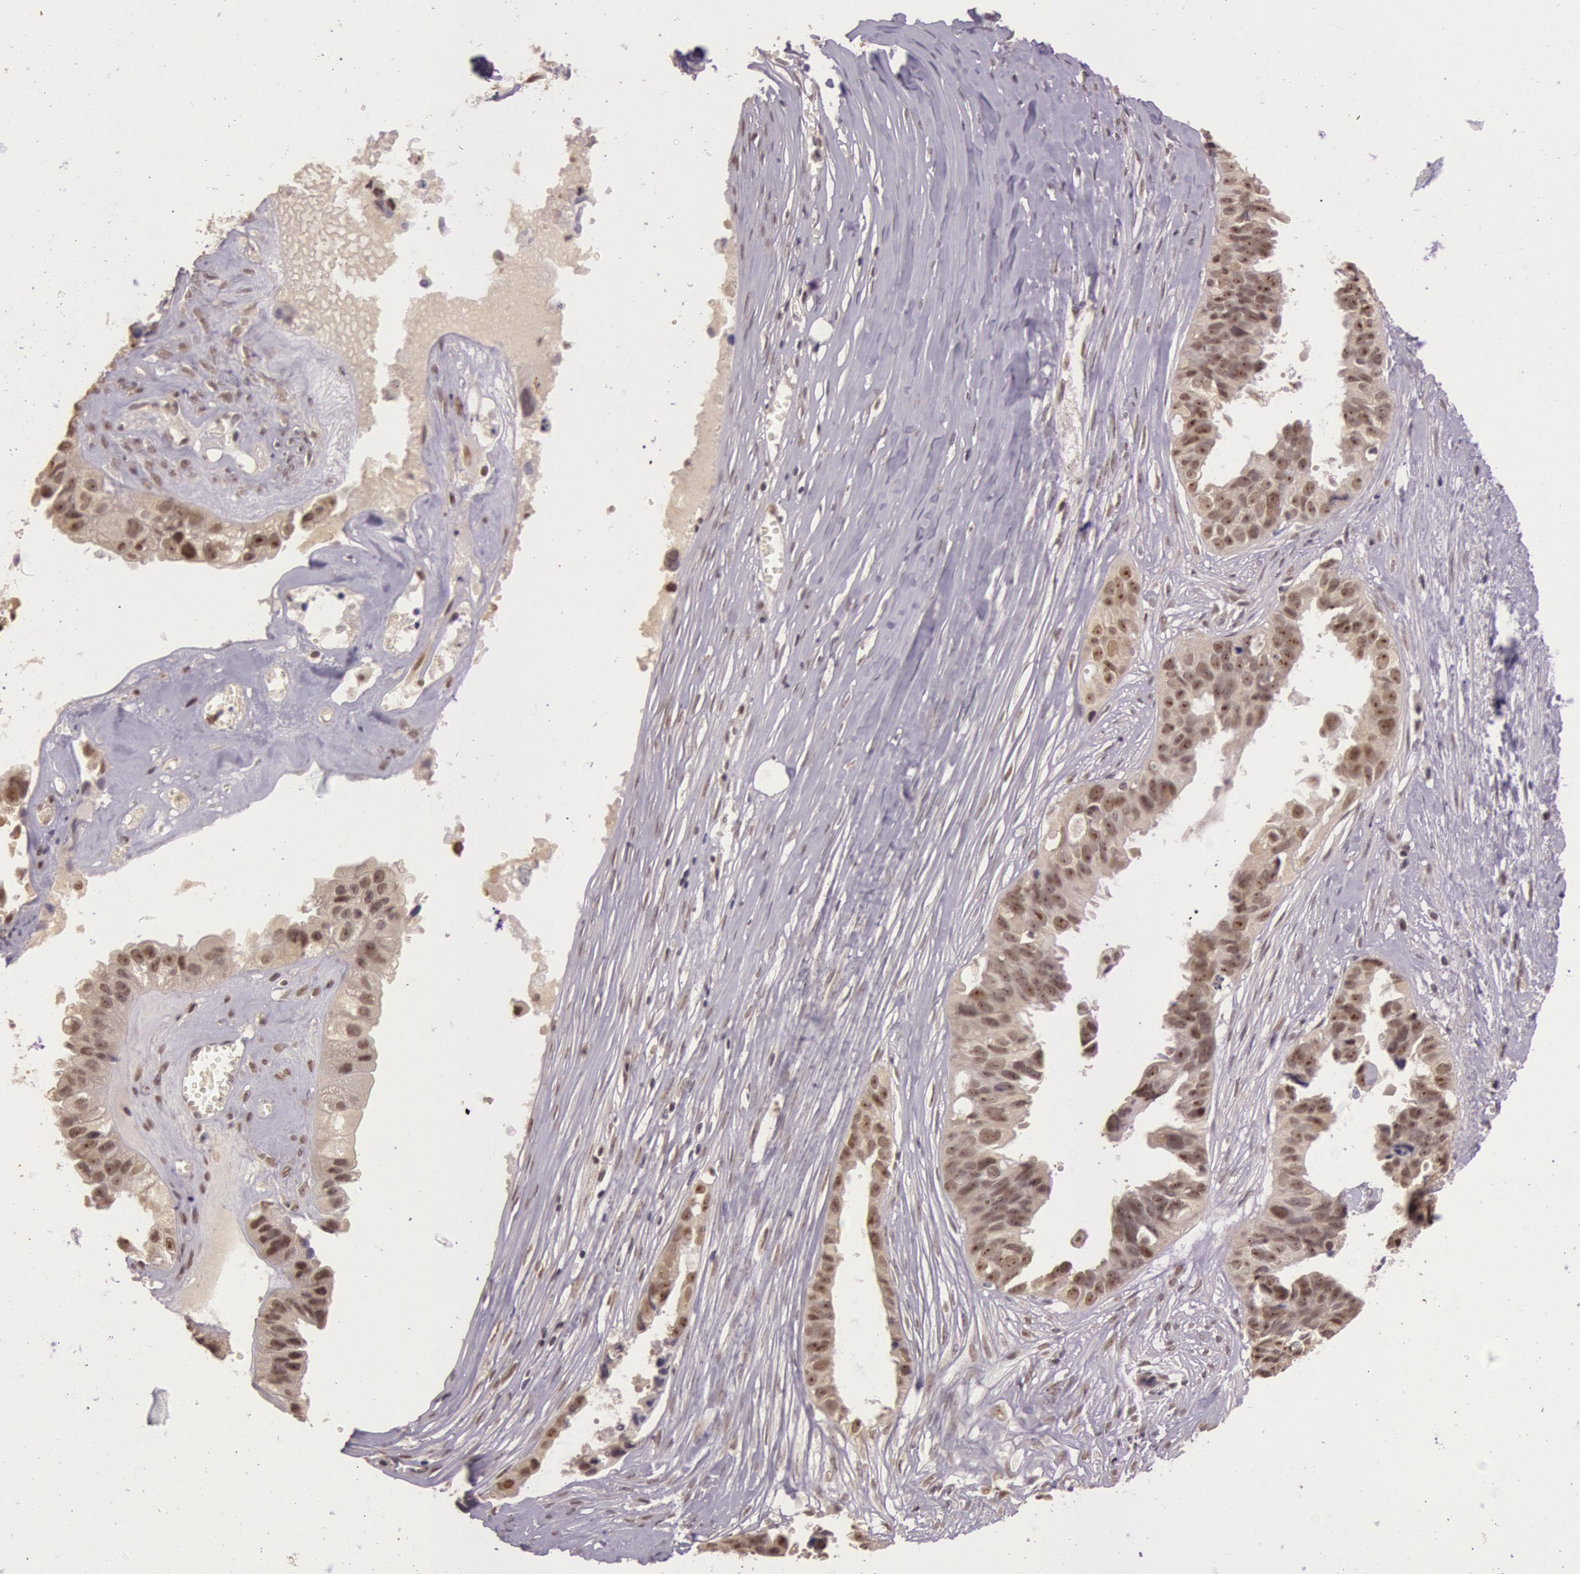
{"staining": {"intensity": "weak", "quantity": ">75%", "location": "cytoplasmic/membranous,nuclear"}, "tissue": "ovarian cancer", "cell_type": "Tumor cells", "image_type": "cancer", "snomed": [{"axis": "morphology", "description": "Carcinoma, endometroid"}, {"axis": "topography", "description": "Ovary"}], "caption": "Immunohistochemical staining of human ovarian cancer shows weak cytoplasmic/membranous and nuclear protein staining in approximately >75% of tumor cells.", "gene": "RTL10", "patient": {"sex": "female", "age": 85}}